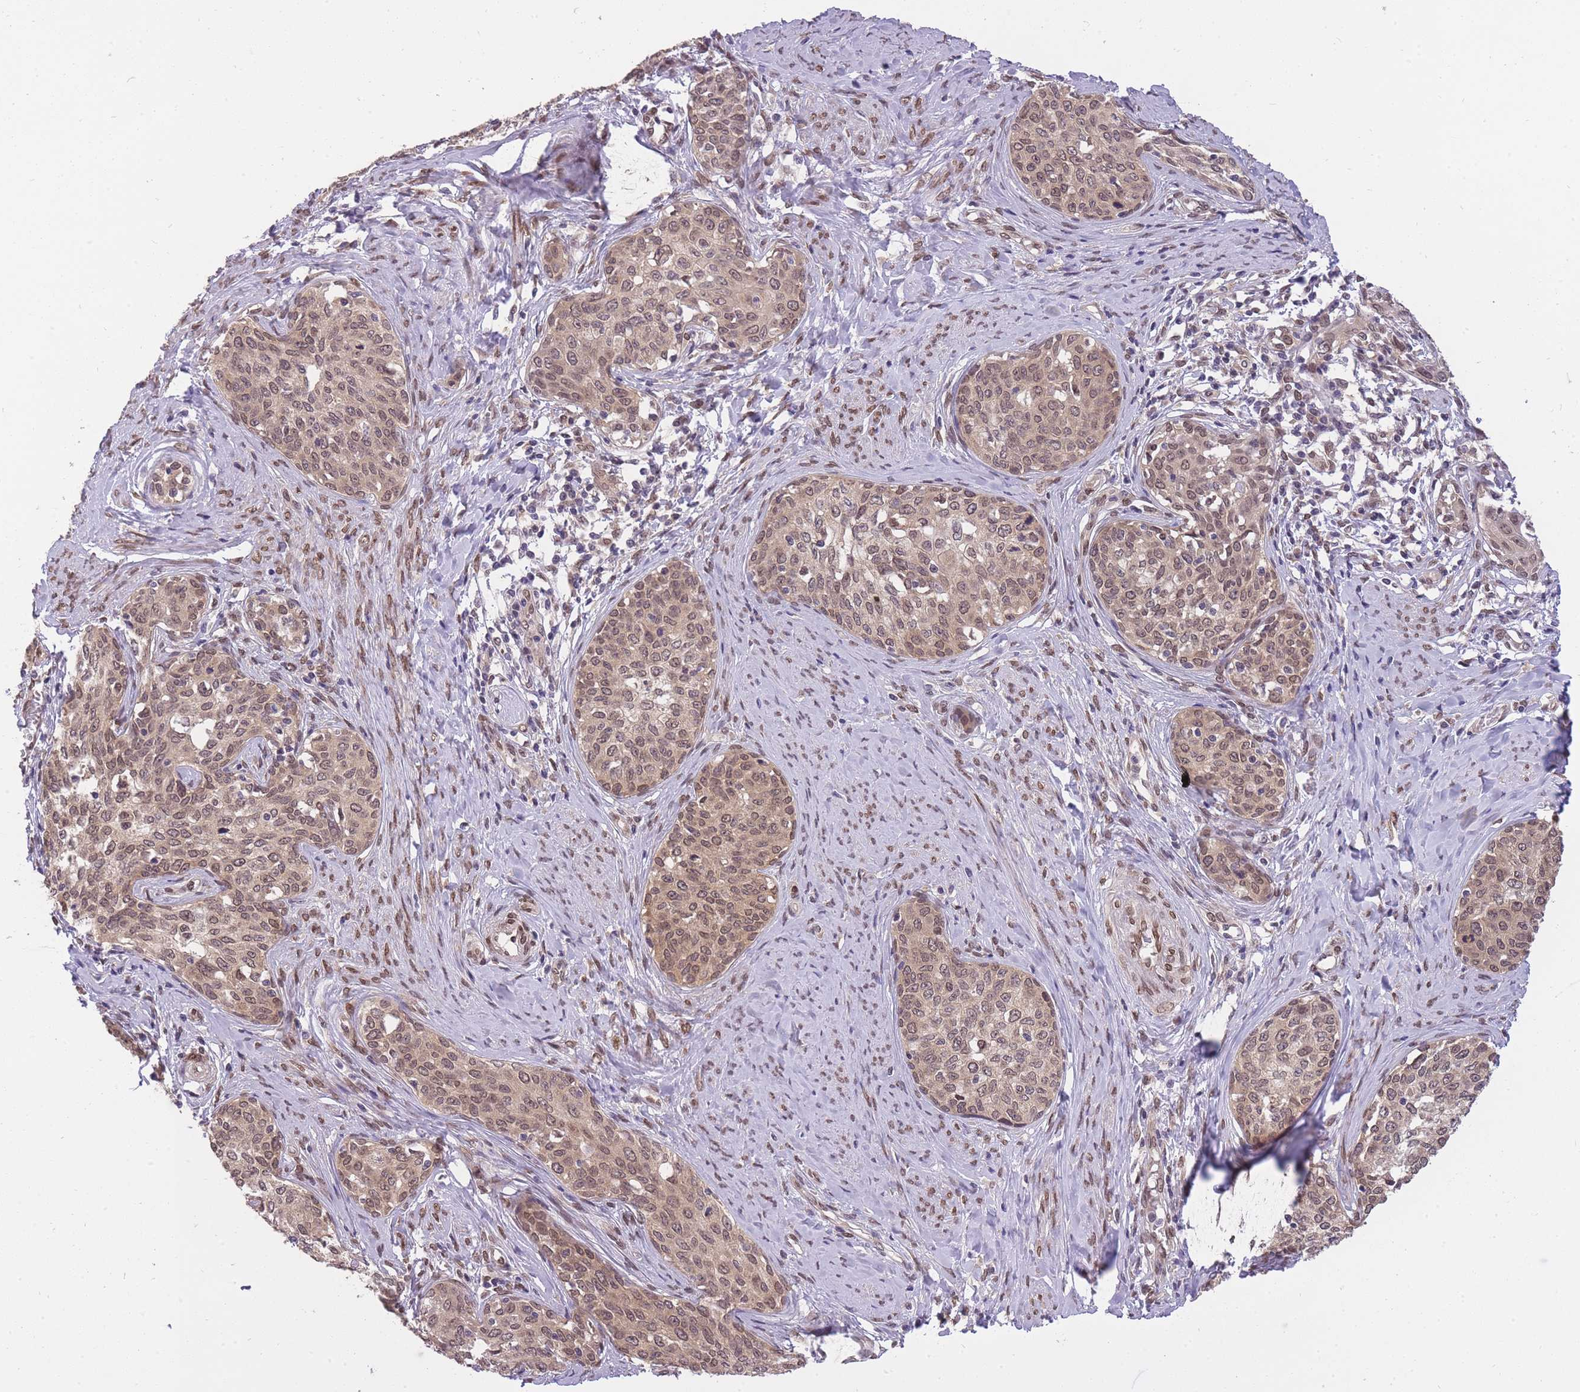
{"staining": {"intensity": "weak", "quantity": ">75%", "location": "cytoplasmic/membranous,nuclear"}, "tissue": "cervical cancer", "cell_type": "Tumor cells", "image_type": "cancer", "snomed": [{"axis": "morphology", "description": "Squamous cell carcinoma, NOS"}, {"axis": "morphology", "description": "Adenocarcinoma, NOS"}, {"axis": "topography", "description": "Cervix"}], "caption": "About >75% of tumor cells in cervical cancer (squamous cell carcinoma) show weak cytoplasmic/membranous and nuclear protein staining as visualized by brown immunohistochemical staining.", "gene": "CDIP1", "patient": {"sex": "female", "age": 52}}